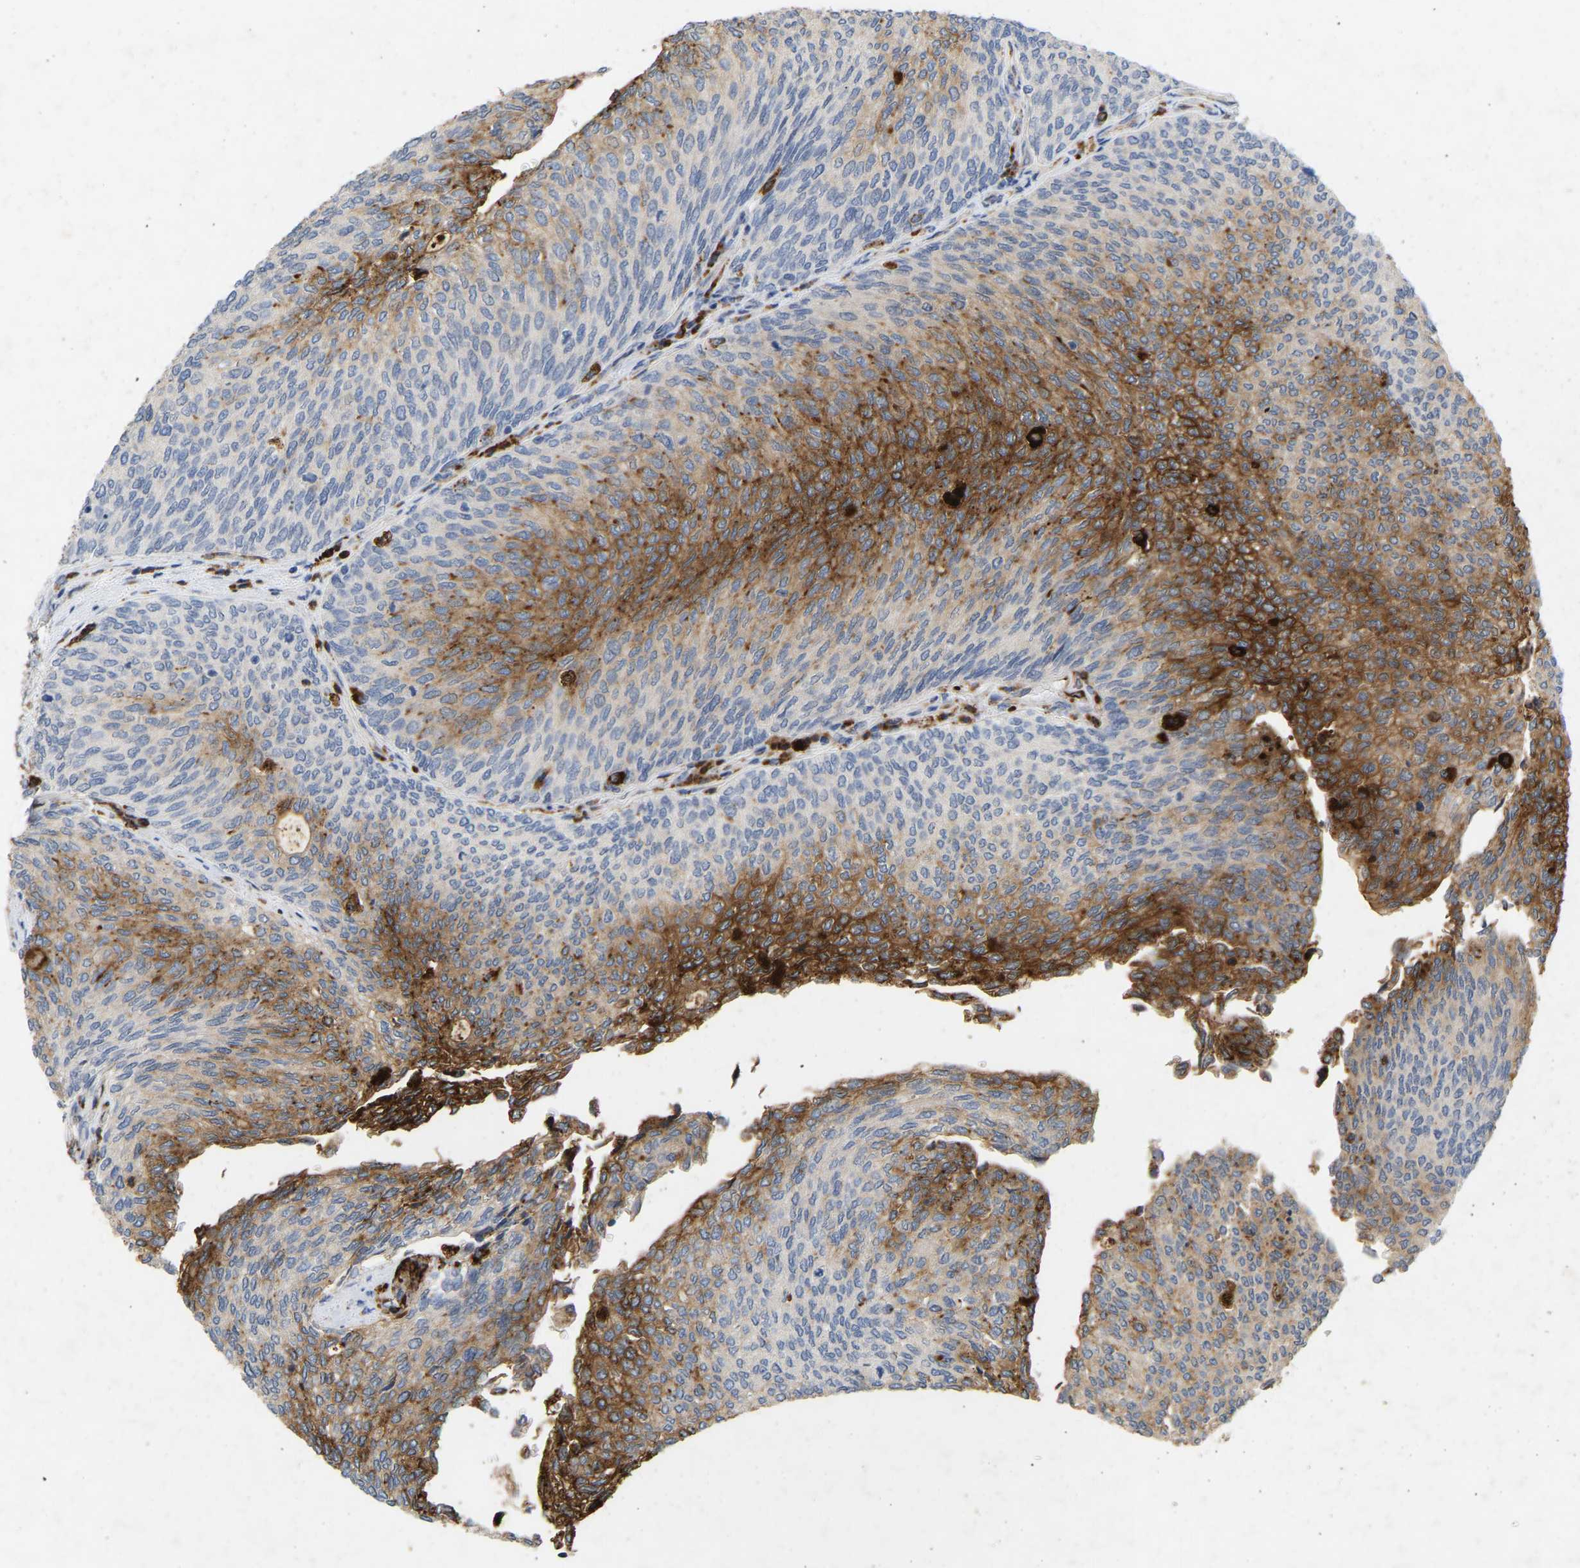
{"staining": {"intensity": "strong", "quantity": "<25%", "location": "cytoplasmic/membranous"}, "tissue": "urothelial cancer", "cell_type": "Tumor cells", "image_type": "cancer", "snomed": [{"axis": "morphology", "description": "Urothelial carcinoma, Low grade"}, {"axis": "topography", "description": "Urinary bladder"}], "caption": "IHC of human urothelial cancer exhibits medium levels of strong cytoplasmic/membranous staining in approximately <25% of tumor cells.", "gene": "RHEB", "patient": {"sex": "female", "age": 79}}